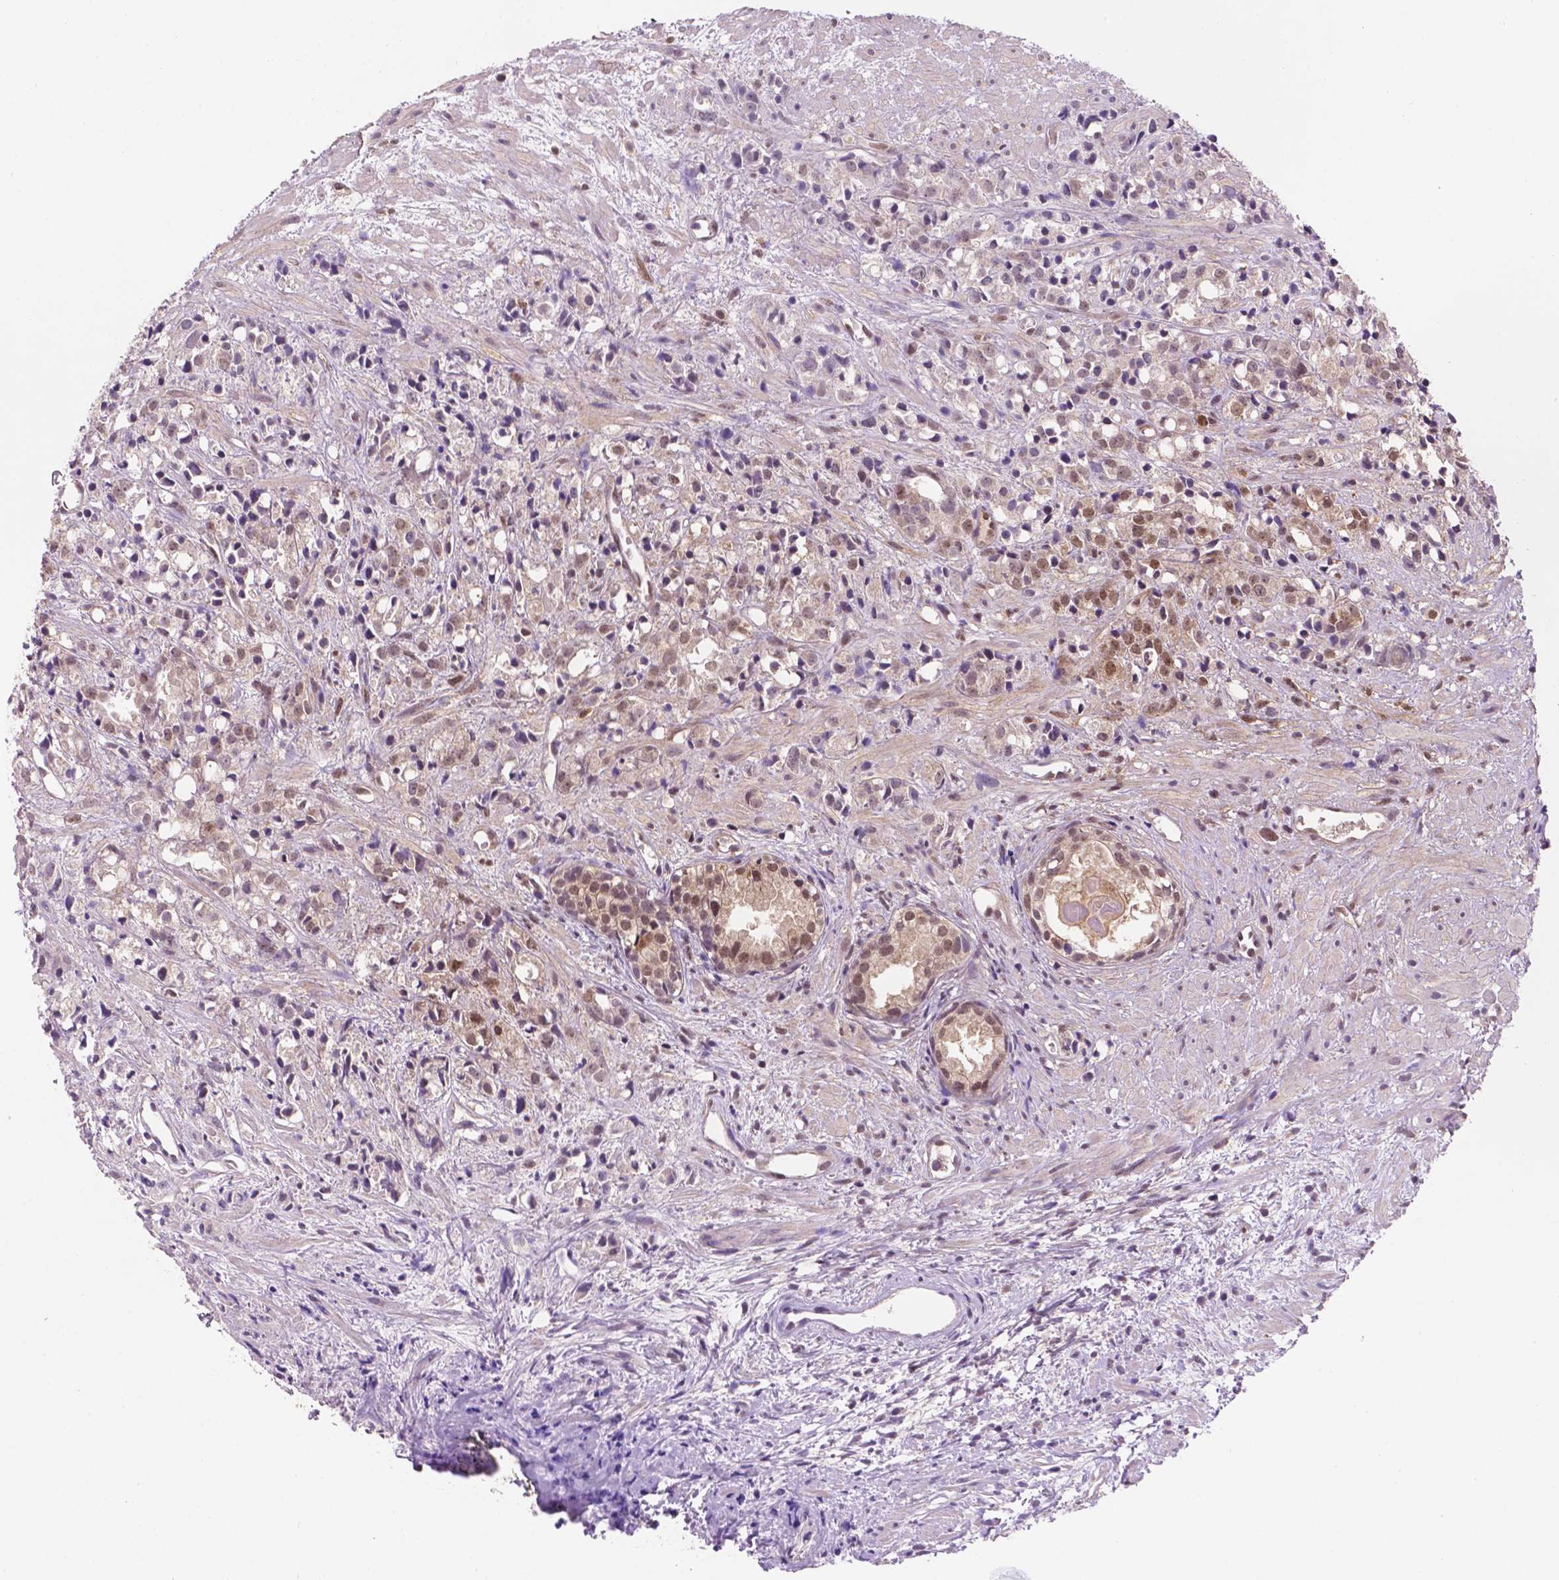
{"staining": {"intensity": "moderate", "quantity": "<25%", "location": "nuclear"}, "tissue": "prostate cancer", "cell_type": "Tumor cells", "image_type": "cancer", "snomed": [{"axis": "morphology", "description": "Adenocarcinoma, High grade"}, {"axis": "topography", "description": "Prostate"}], "caption": "Immunohistochemical staining of prostate cancer reveals moderate nuclear protein staining in about <25% of tumor cells.", "gene": "UBE2L6", "patient": {"sex": "male", "age": 79}}